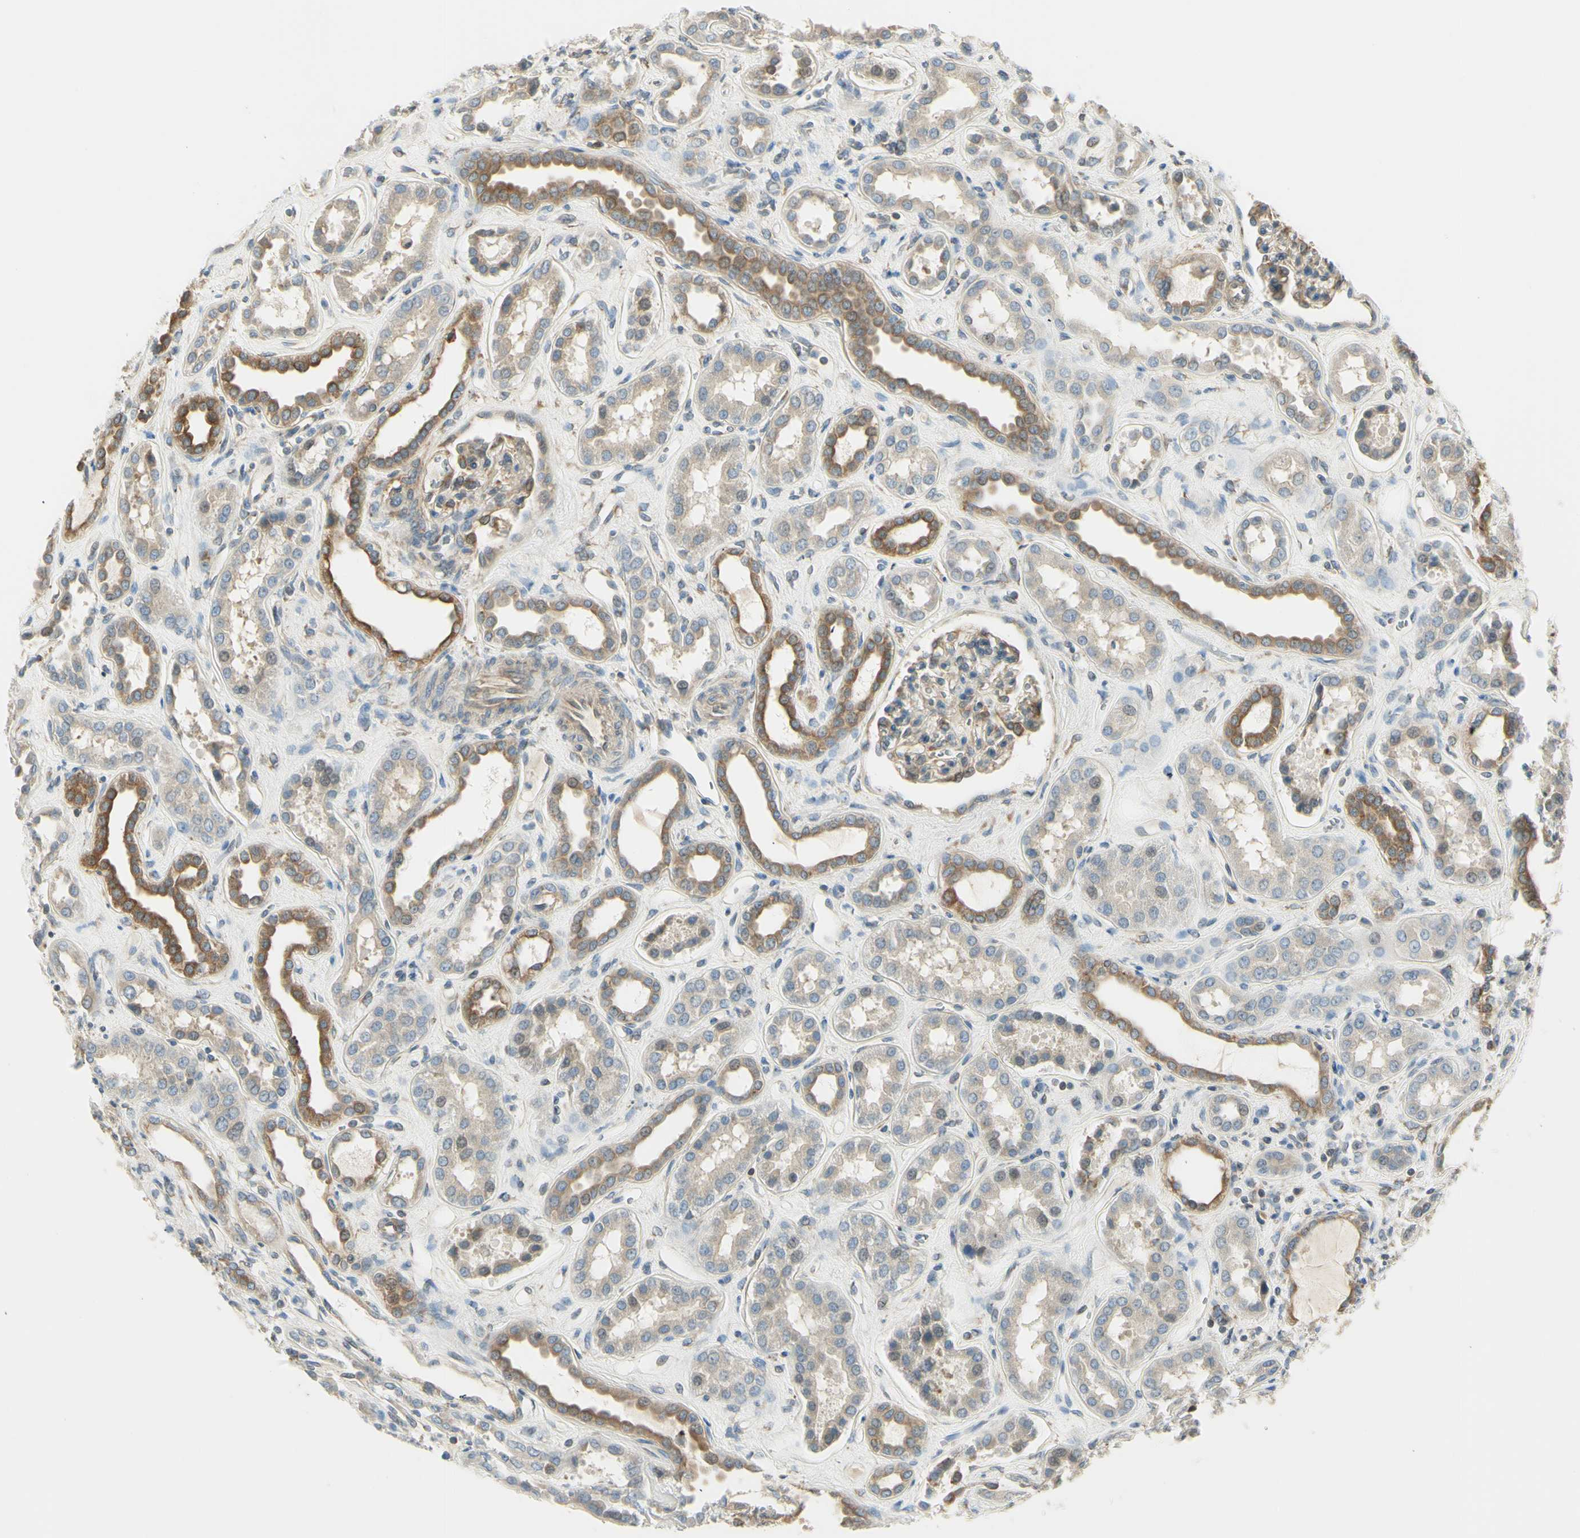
{"staining": {"intensity": "weak", "quantity": "25%-75%", "location": "cytoplasmic/membranous"}, "tissue": "kidney", "cell_type": "Cells in glomeruli", "image_type": "normal", "snomed": [{"axis": "morphology", "description": "Normal tissue, NOS"}, {"axis": "topography", "description": "Kidney"}], "caption": "Immunohistochemical staining of benign kidney displays weak cytoplasmic/membranous protein expression in approximately 25%-75% of cells in glomeruli.", "gene": "IGDCC4", "patient": {"sex": "male", "age": 59}}